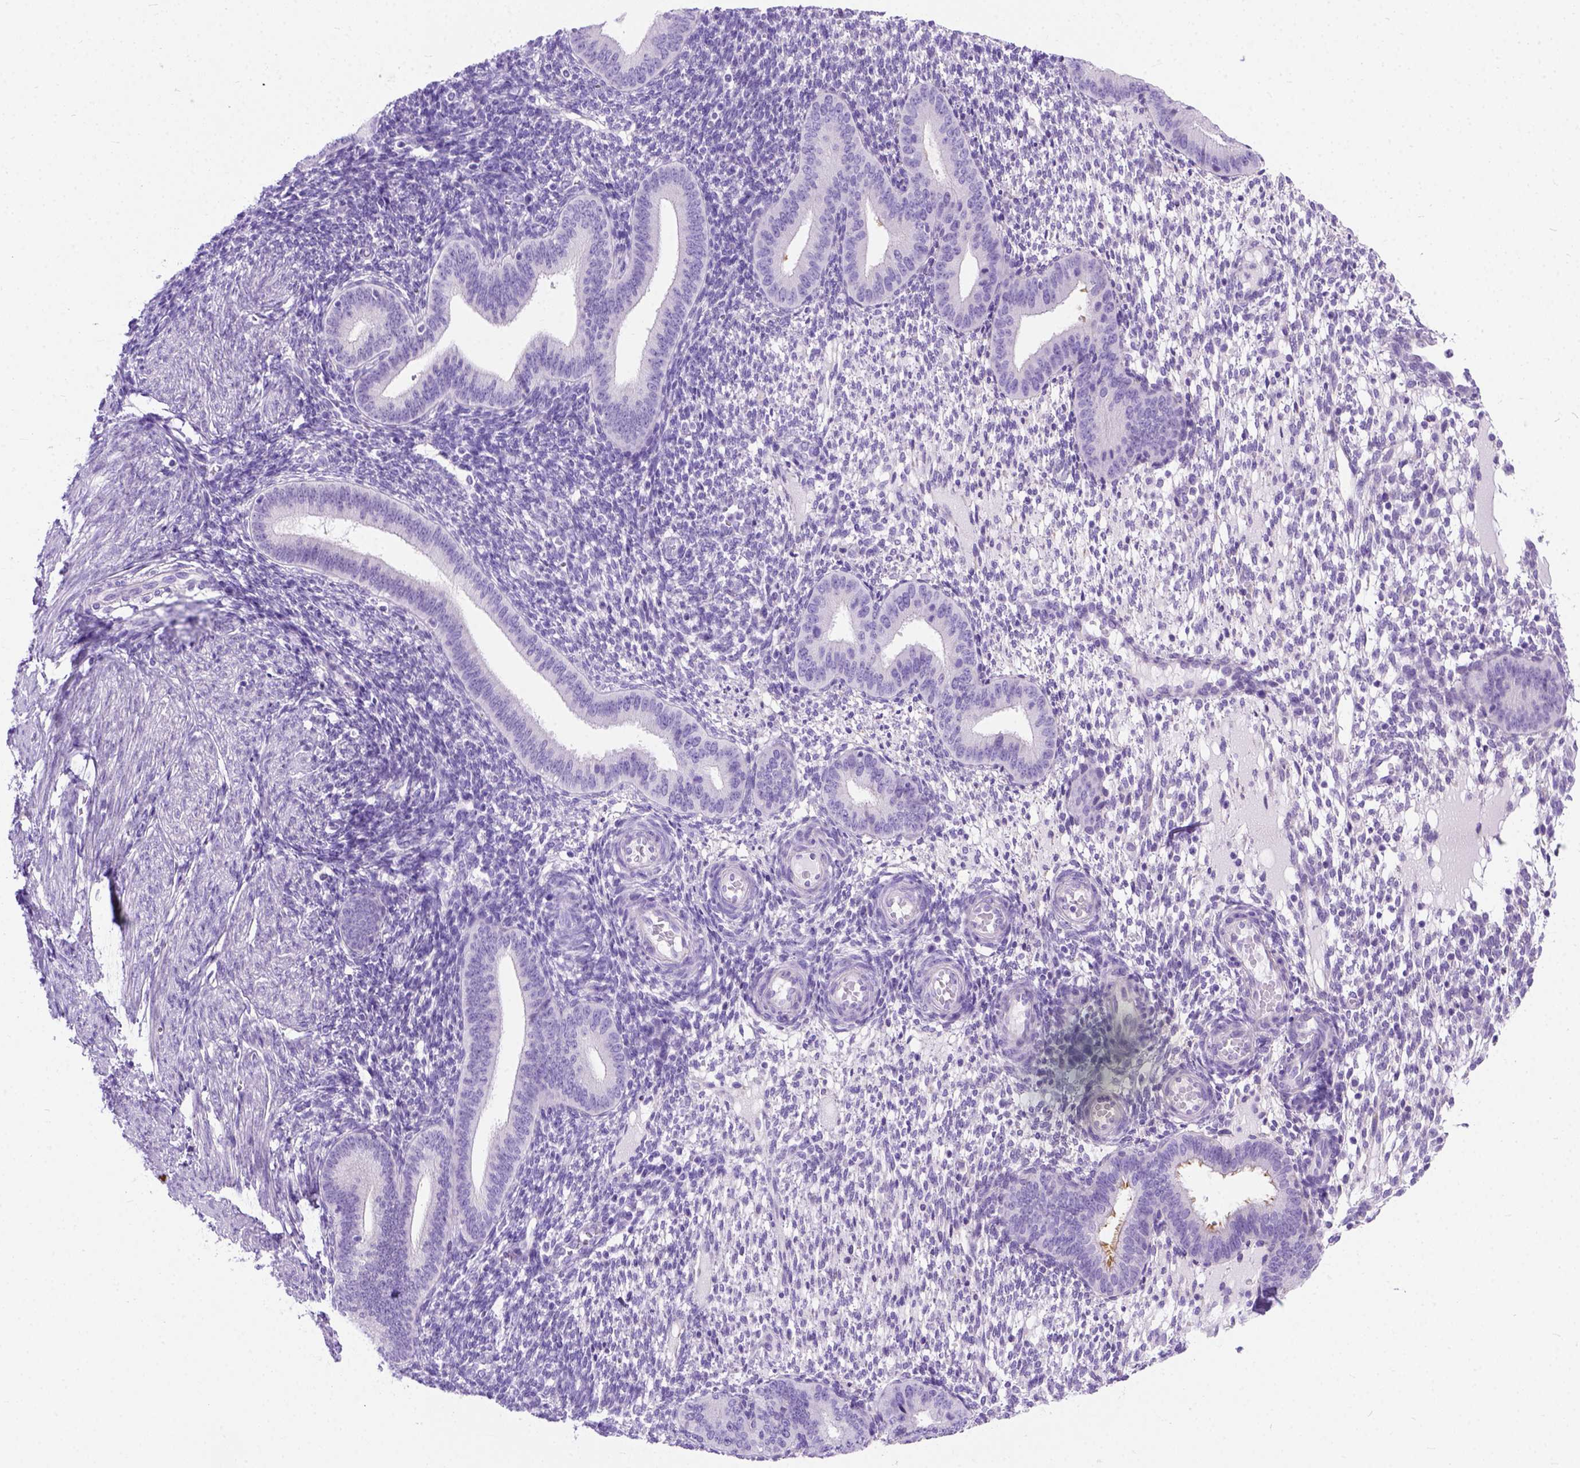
{"staining": {"intensity": "negative", "quantity": "none", "location": "none"}, "tissue": "endometrium", "cell_type": "Cells in endometrial stroma", "image_type": "normal", "snomed": [{"axis": "morphology", "description": "Normal tissue, NOS"}, {"axis": "topography", "description": "Endometrium"}], "caption": "An IHC micrograph of unremarkable endometrium is shown. There is no staining in cells in endometrial stroma of endometrium. The staining is performed using DAB (3,3'-diaminobenzidine) brown chromogen with nuclei counter-stained in using hematoxylin.", "gene": "ODAD3", "patient": {"sex": "female", "age": 40}}